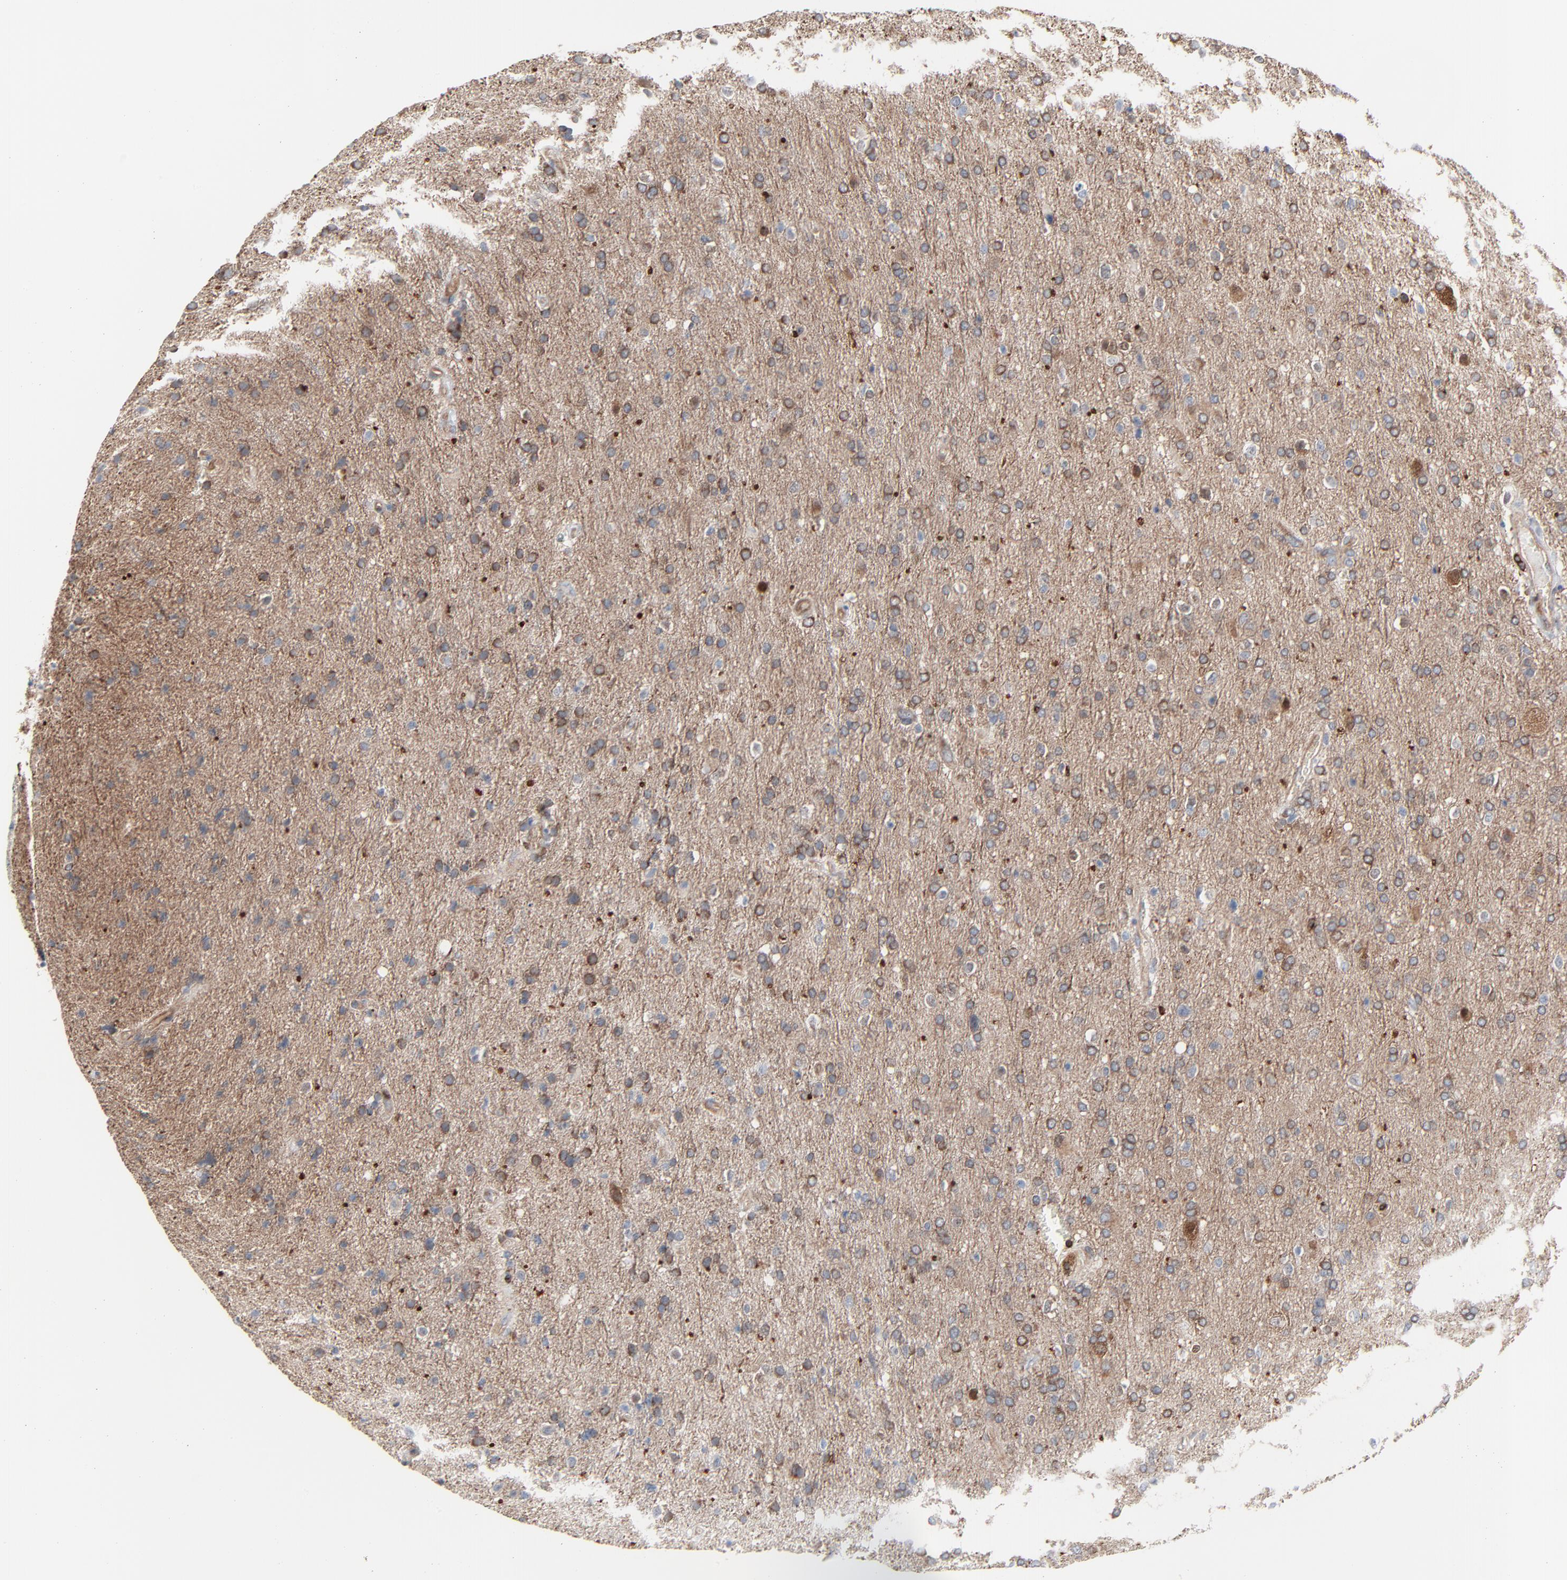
{"staining": {"intensity": "strong", "quantity": "25%-75%", "location": "cytoplasmic/membranous"}, "tissue": "glioma", "cell_type": "Tumor cells", "image_type": "cancer", "snomed": [{"axis": "morphology", "description": "Glioma, malignant, High grade"}, {"axis": "topography", "description": "Brain"}], "caption": "IHC (DAB) staining of human high-grade glioma (malignant) shows strong cytoplasmic/membranous protein staining in about 25%-75% of tumor cells.", "gene": "OPTN", "patient": {"sex": "male", "age": 33}}